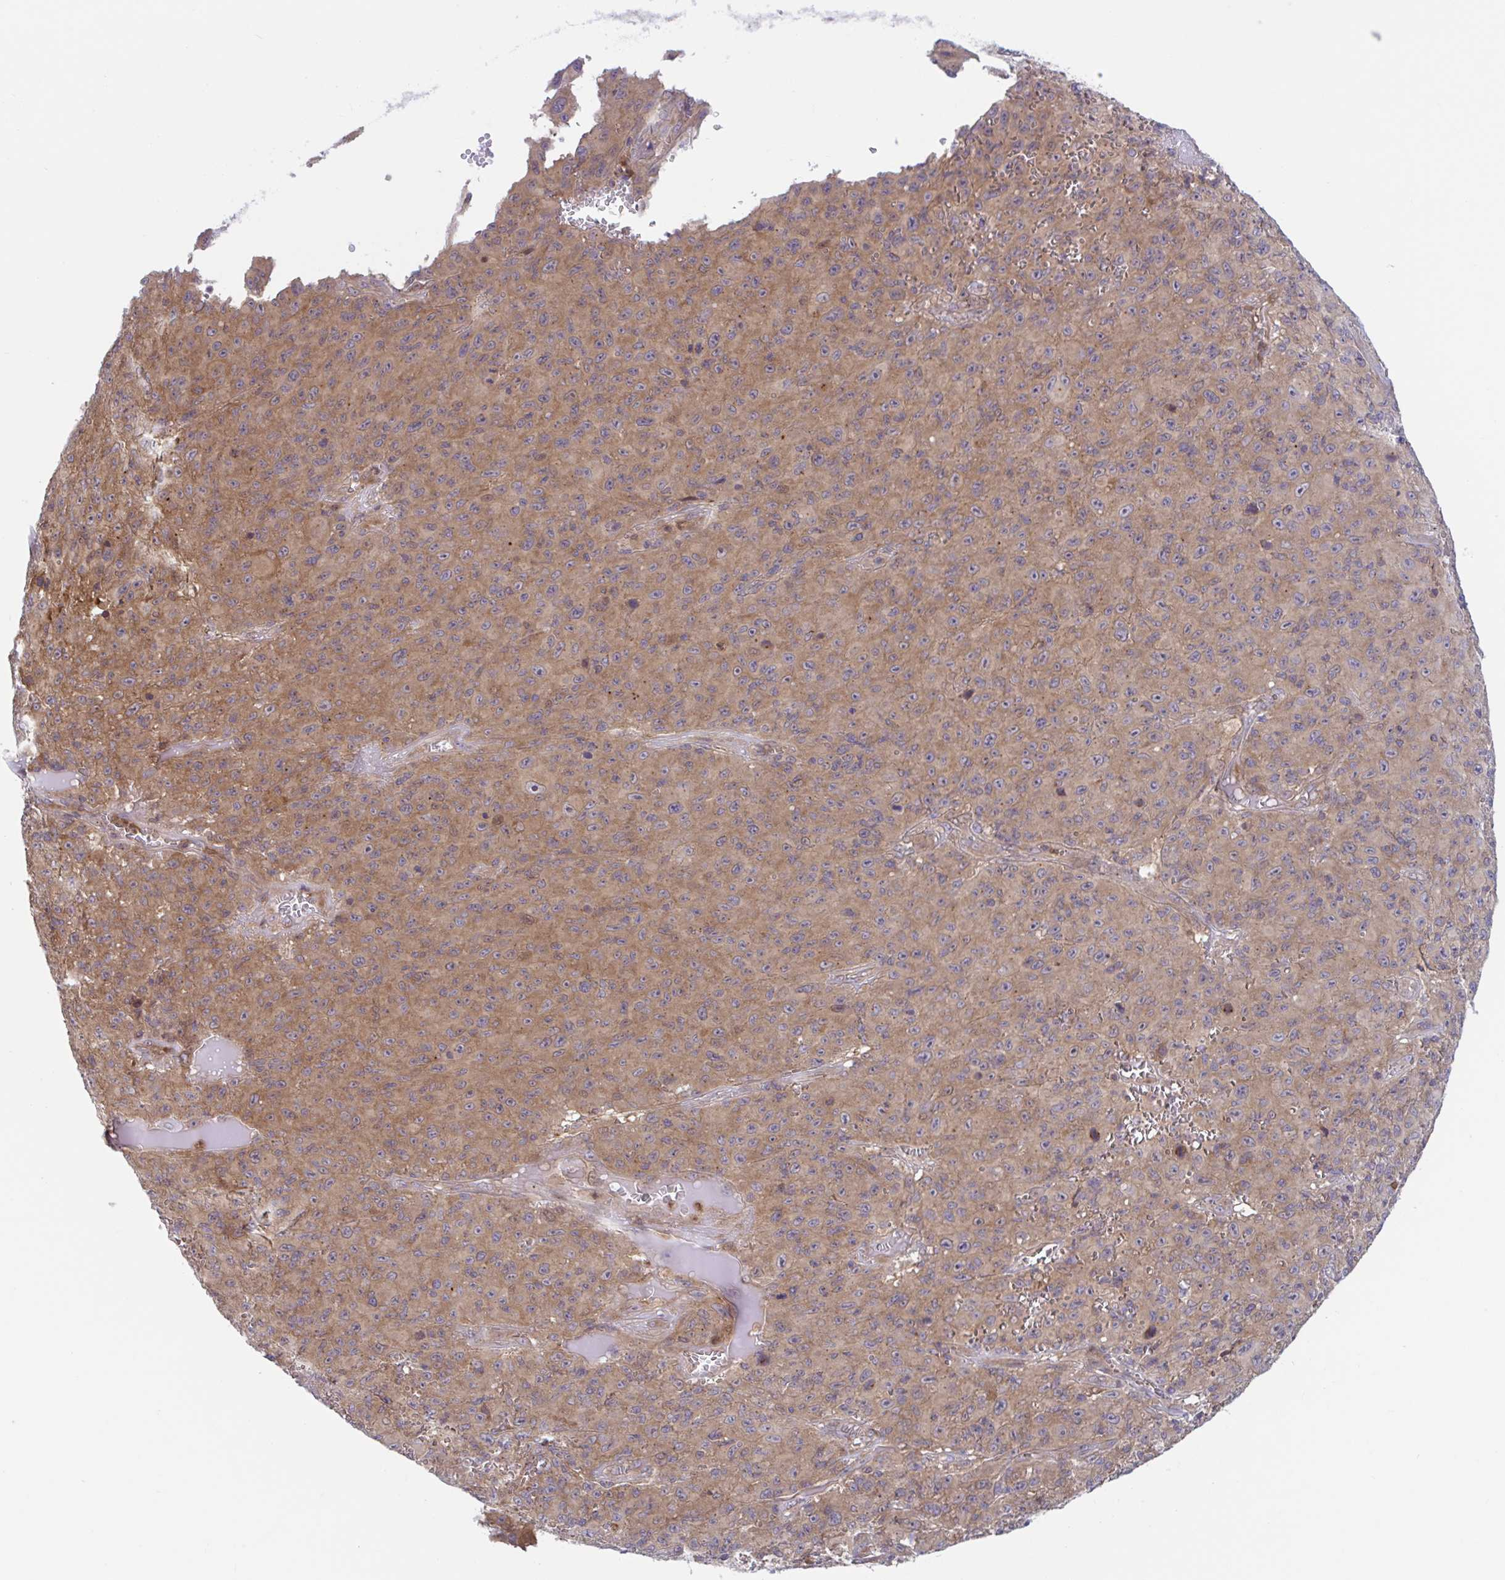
{"staining": {"intensity": "weak", "quantity": ">75%", "location": "cytoplasmic/membranous"}, "tissue": "melanoma", "cell_type": "Tumor cells", "image_type": "cancer", "snomed": [{"axis": "morphology", "description": "Malignant melanoma, NOS"}, {"axis": "topography", "description": "Skin"}], "caption": "Weak cytoplasmic/membranous expression is present in approximately >75% of tumor cells in melanoma.", "gene": "LMNTD2", "patient": {"sex": "male", "age": 46}}